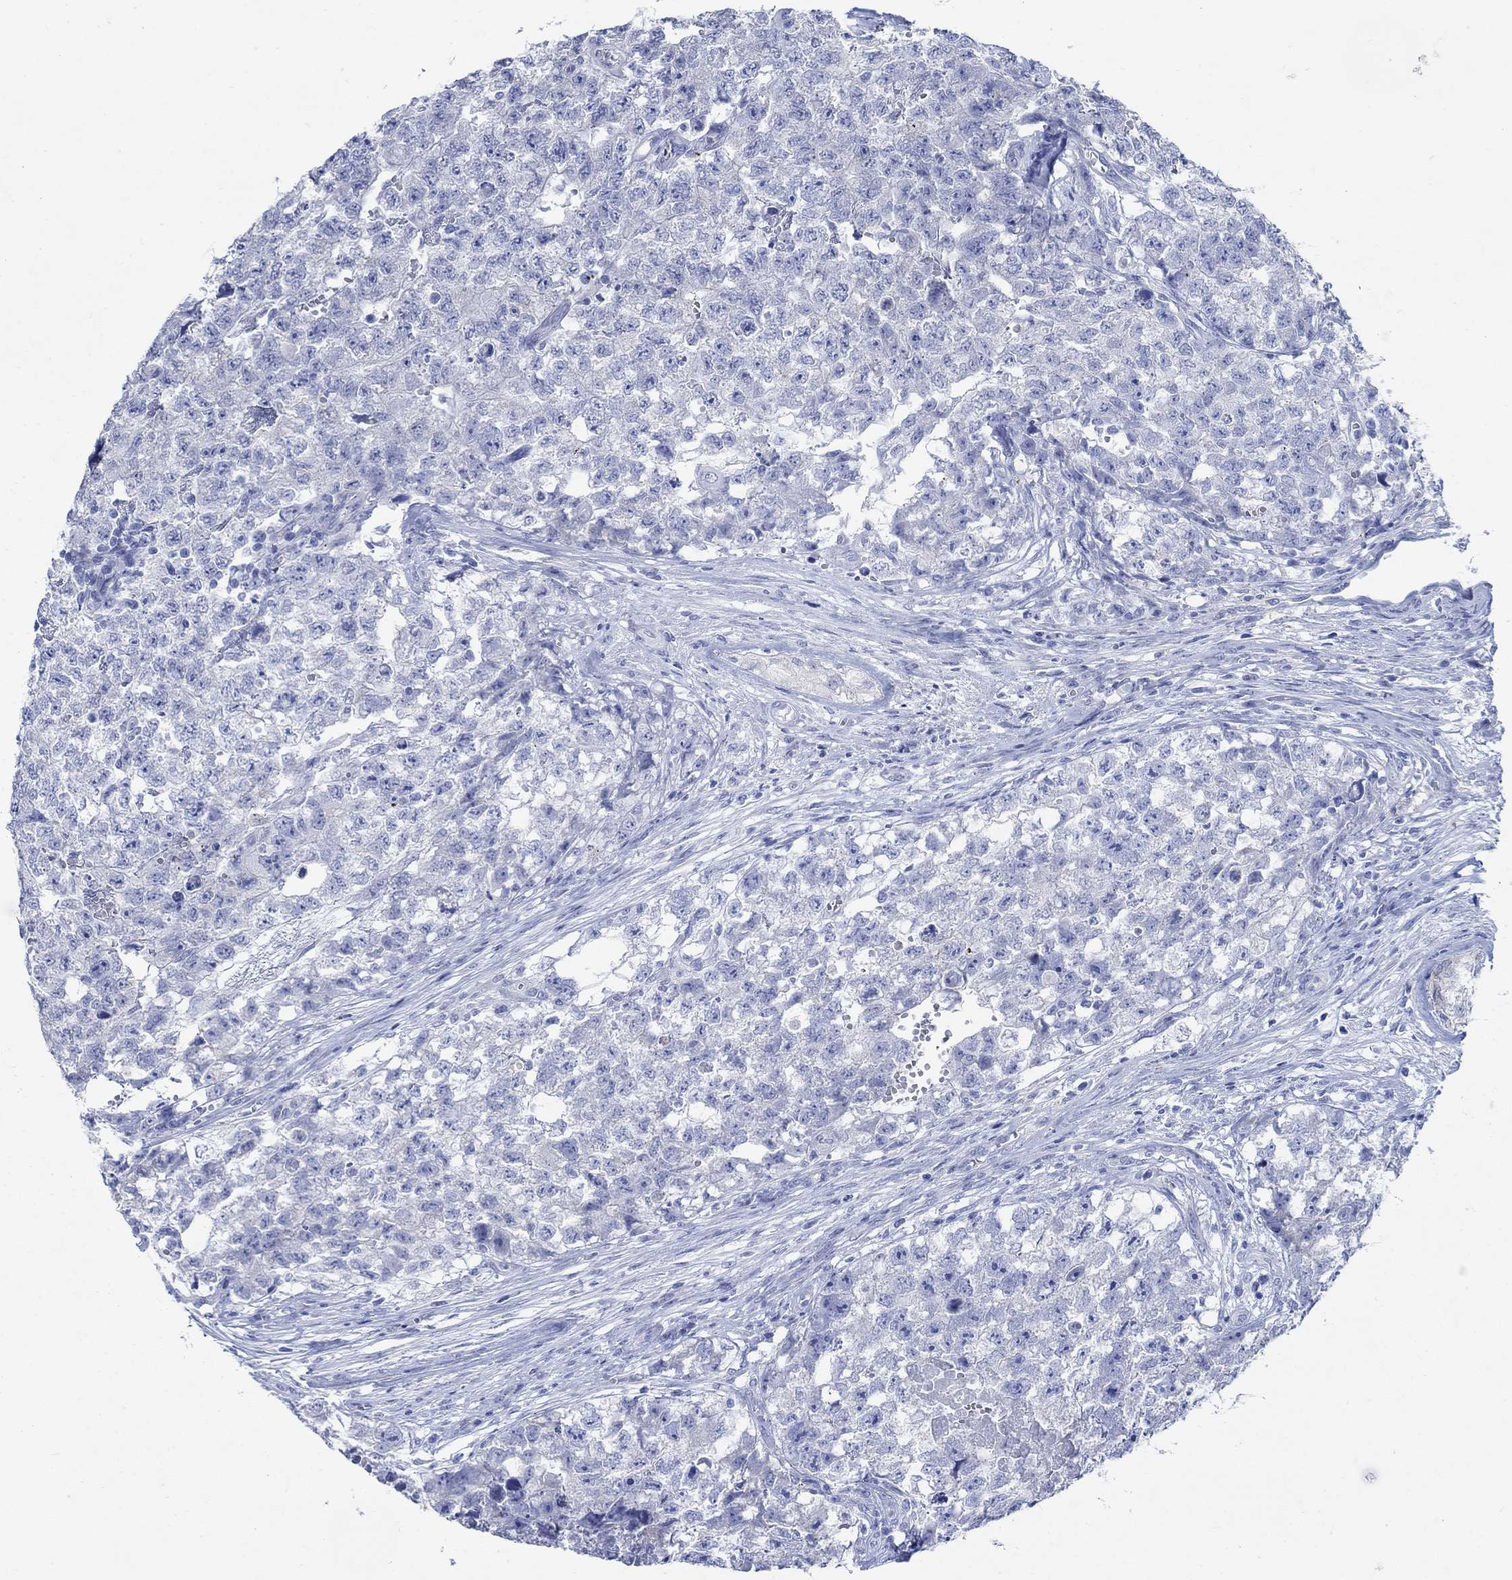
{"staining": {"intensity": "negative", "quantity": "none", "location": "none"}, "tissue": "testis cancer", "cell_type": "Tumor cells", "image_type": "cancer", "snomed": [{"axis": "morphology", "description": "Seminoma, NOS"}, {"axis": "morphology", "description": "Carcinoma, Embryonal, NOS"}, {"axis": "topography", "description": "Testis"}], "caption": "Testis cancer (embryonal carcinoma) was stained to show a protein in brown. There is no significant positivity in tumor cells.", "gene": "ZDHHC14", "patient": {"sex": "male", "age": 22}}